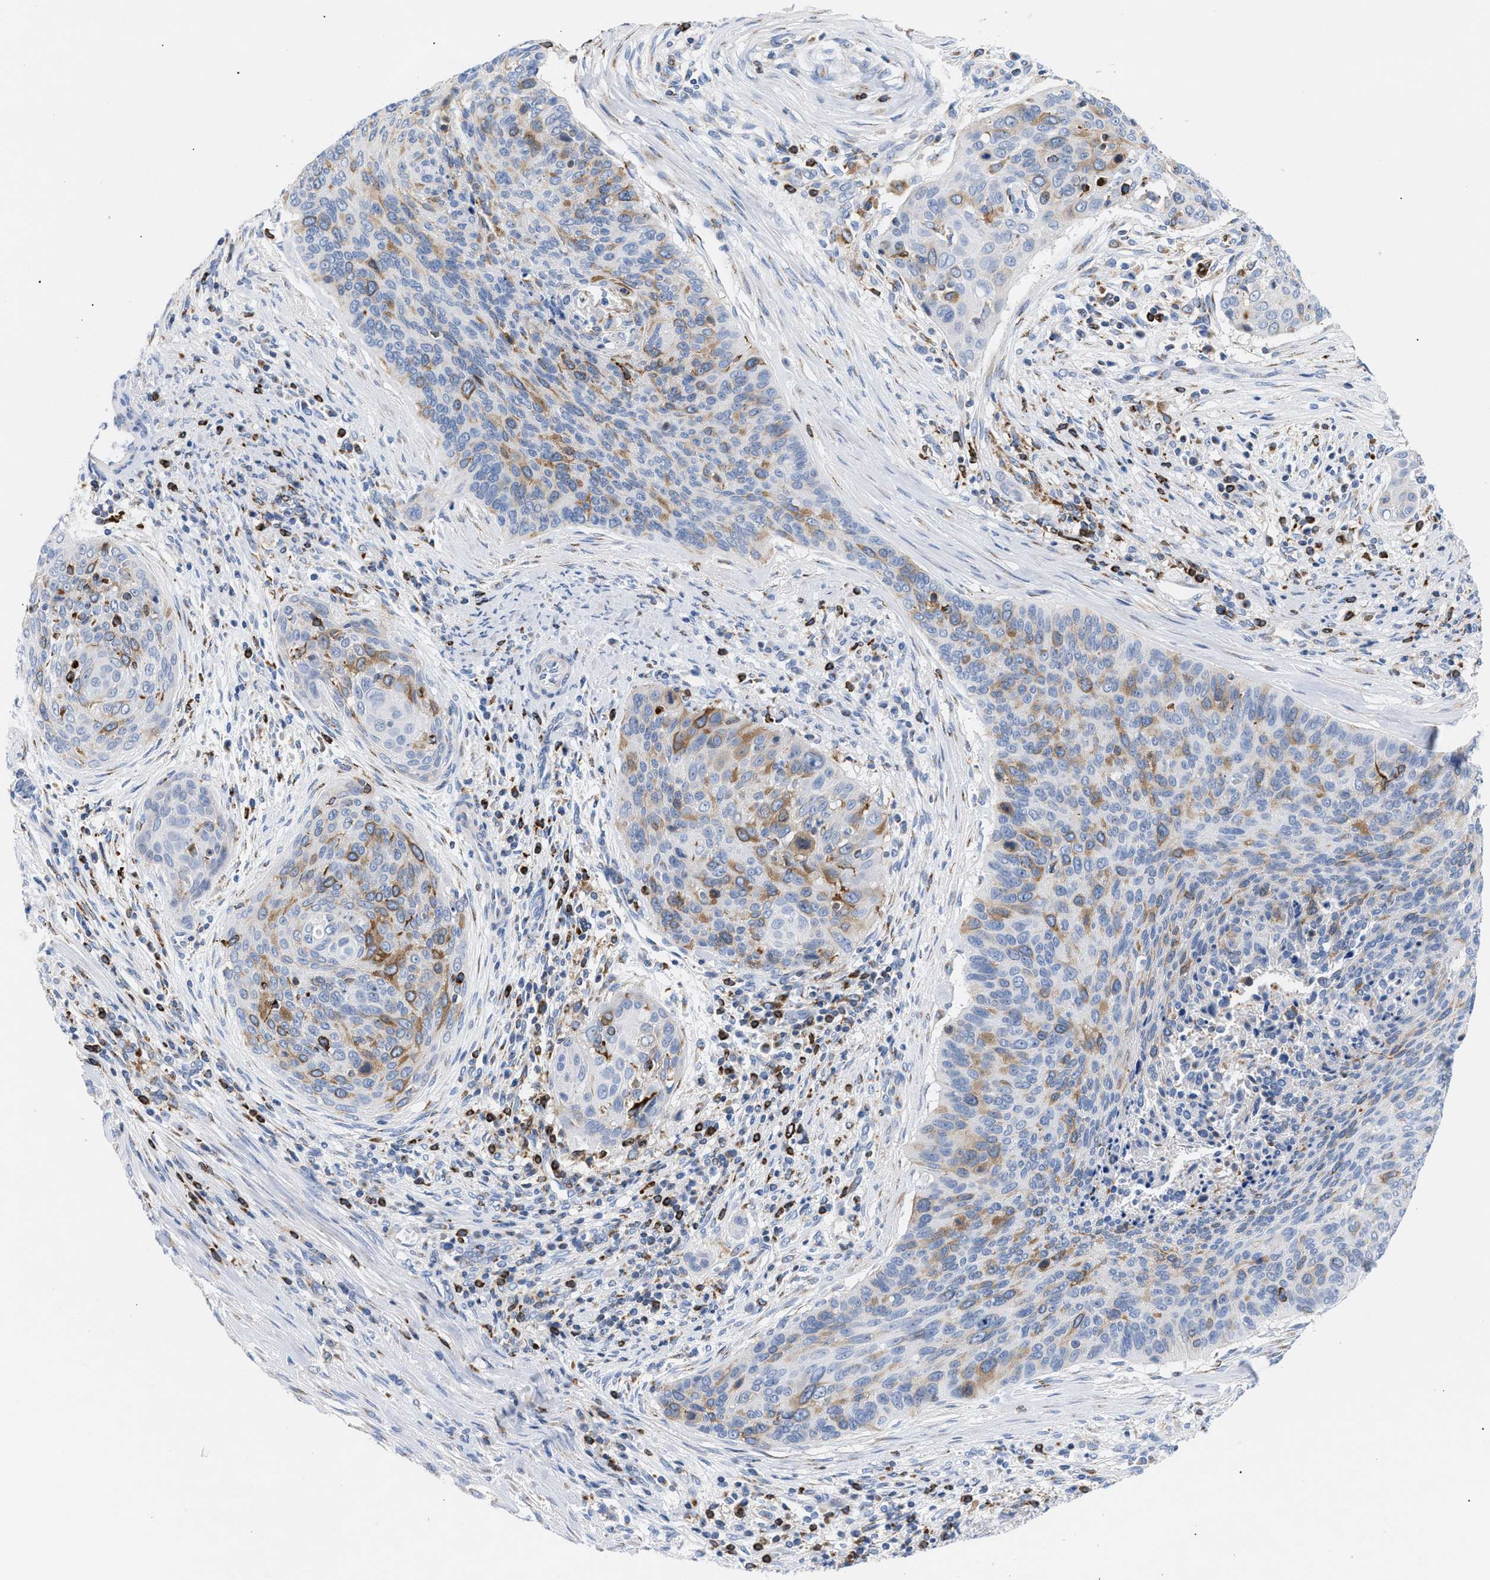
{"staining": {"intensity": "moderate", "quantity": "25%-75%", "location": "cytoplasmic/membranous"}, "tissue": "cervical cancer", "cell_type": "Tumor cells", "image_type": "cancer", "snomed": [{"axis": "morphology", "description": "Squamous cell carcinoma, NOS"}, {"axis": "topography", "description": "Cervix"}], "caption": "An immunohistochemistry image of tumor tissue is shown. Protein staining in brown highlights moderate cytoplasmic/membranous positivity in squamous cell carcinoma (cervical) within tumor cells. Nuclei are stained in blue.", "gene": "TACC3", "patient": {"sex": "female", "age": 55}}